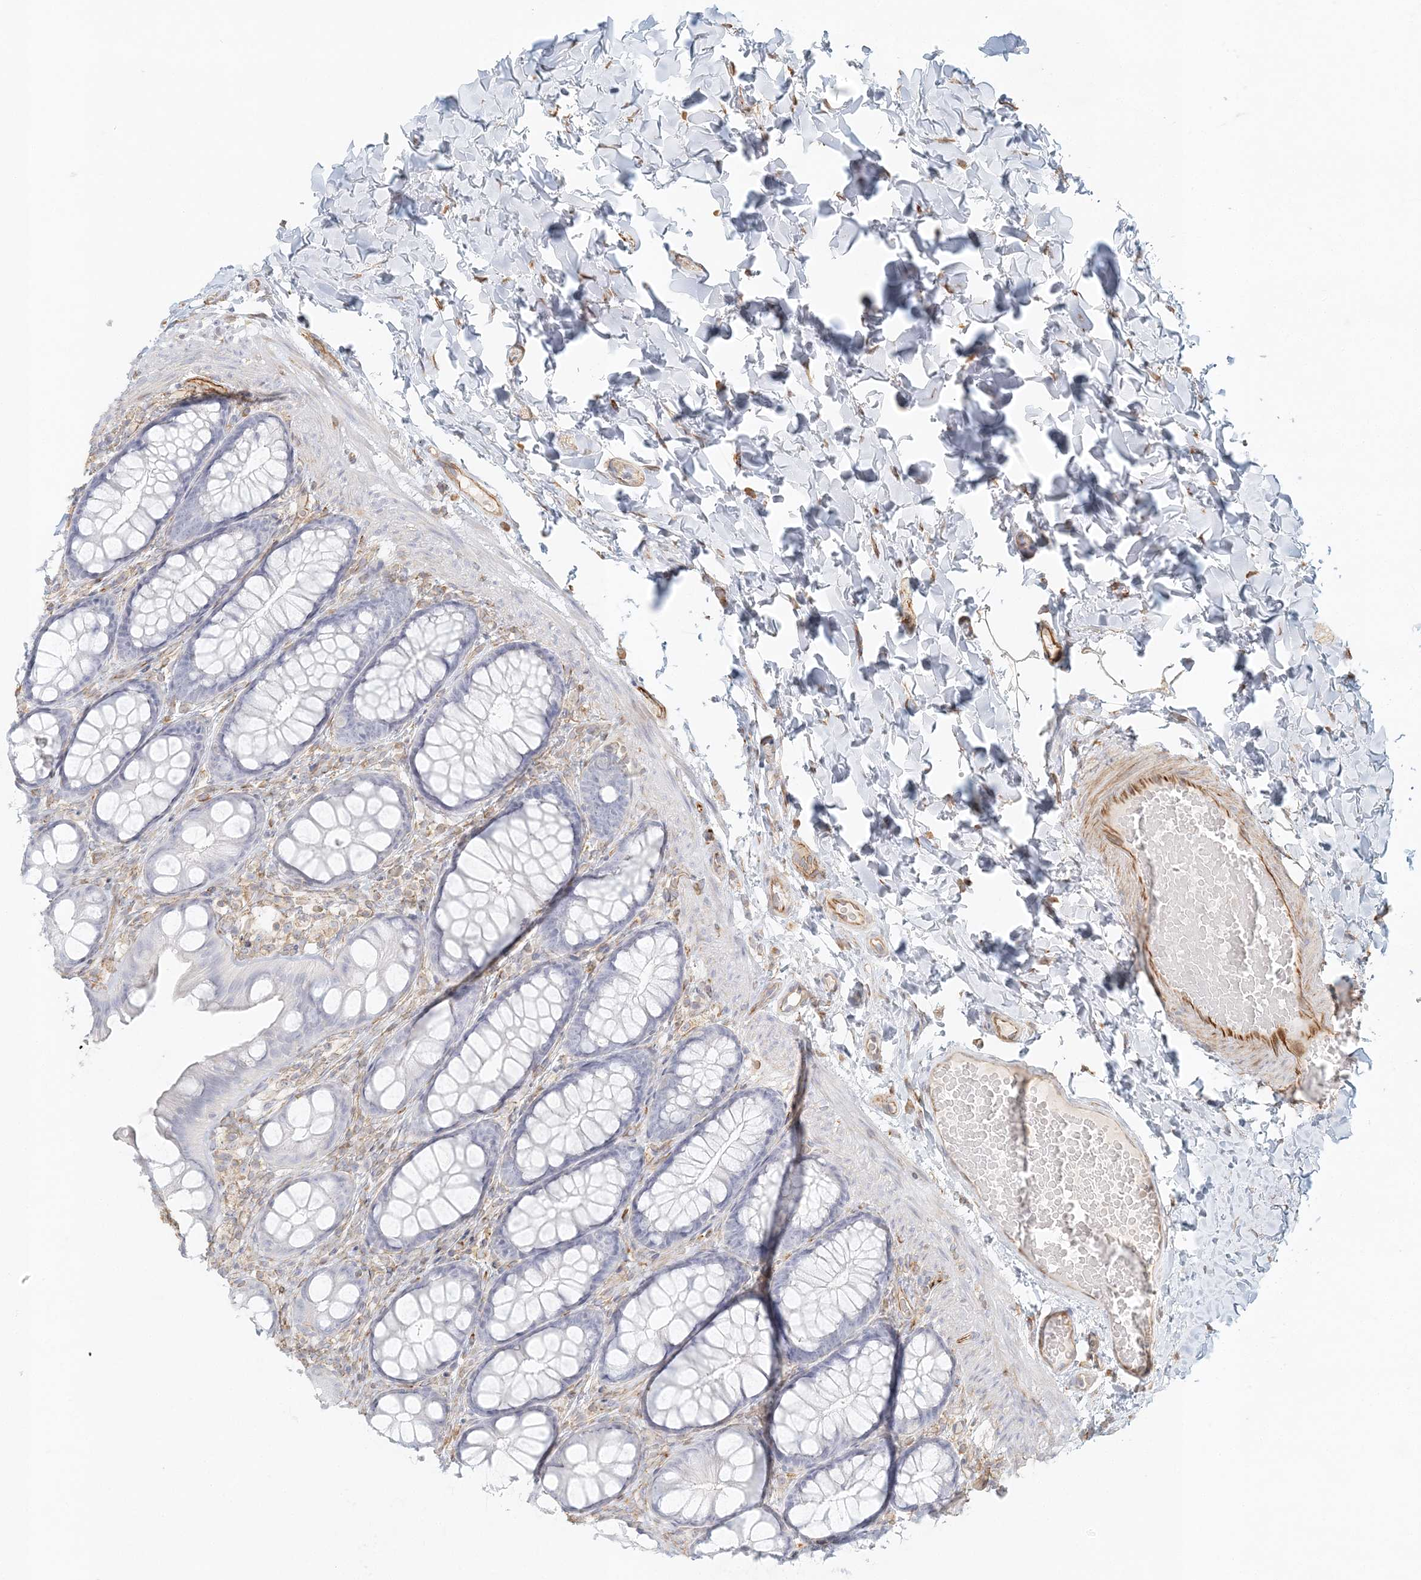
{"staining": {"intensity": "weak", "quantity": ">75%", "location": "cytoplasmic/membranous"}, "tissue": "colon", "cell_type": "Endothelial cells", "image_type": "normal", "snomed": [{"axis": "morphology", "description": "Normal tissue, NOS"}, {"axis": "topography", "description": "Colon"}], "caption": "IHC staining of unremarkable colon, which shows low levels of weak cytoplasmic/membranous expression in about >75% of endothelial cells indicating weak cytoplasmic/membranous protein staining. The staining was performed using DAB (3,3'-diaminobenzidine) (brown) for protein detection and nuclei were counterstained in hematoxylin (blue).", "gene": "DMRTB1", "patient": {"sex": "male", "age": 47}}